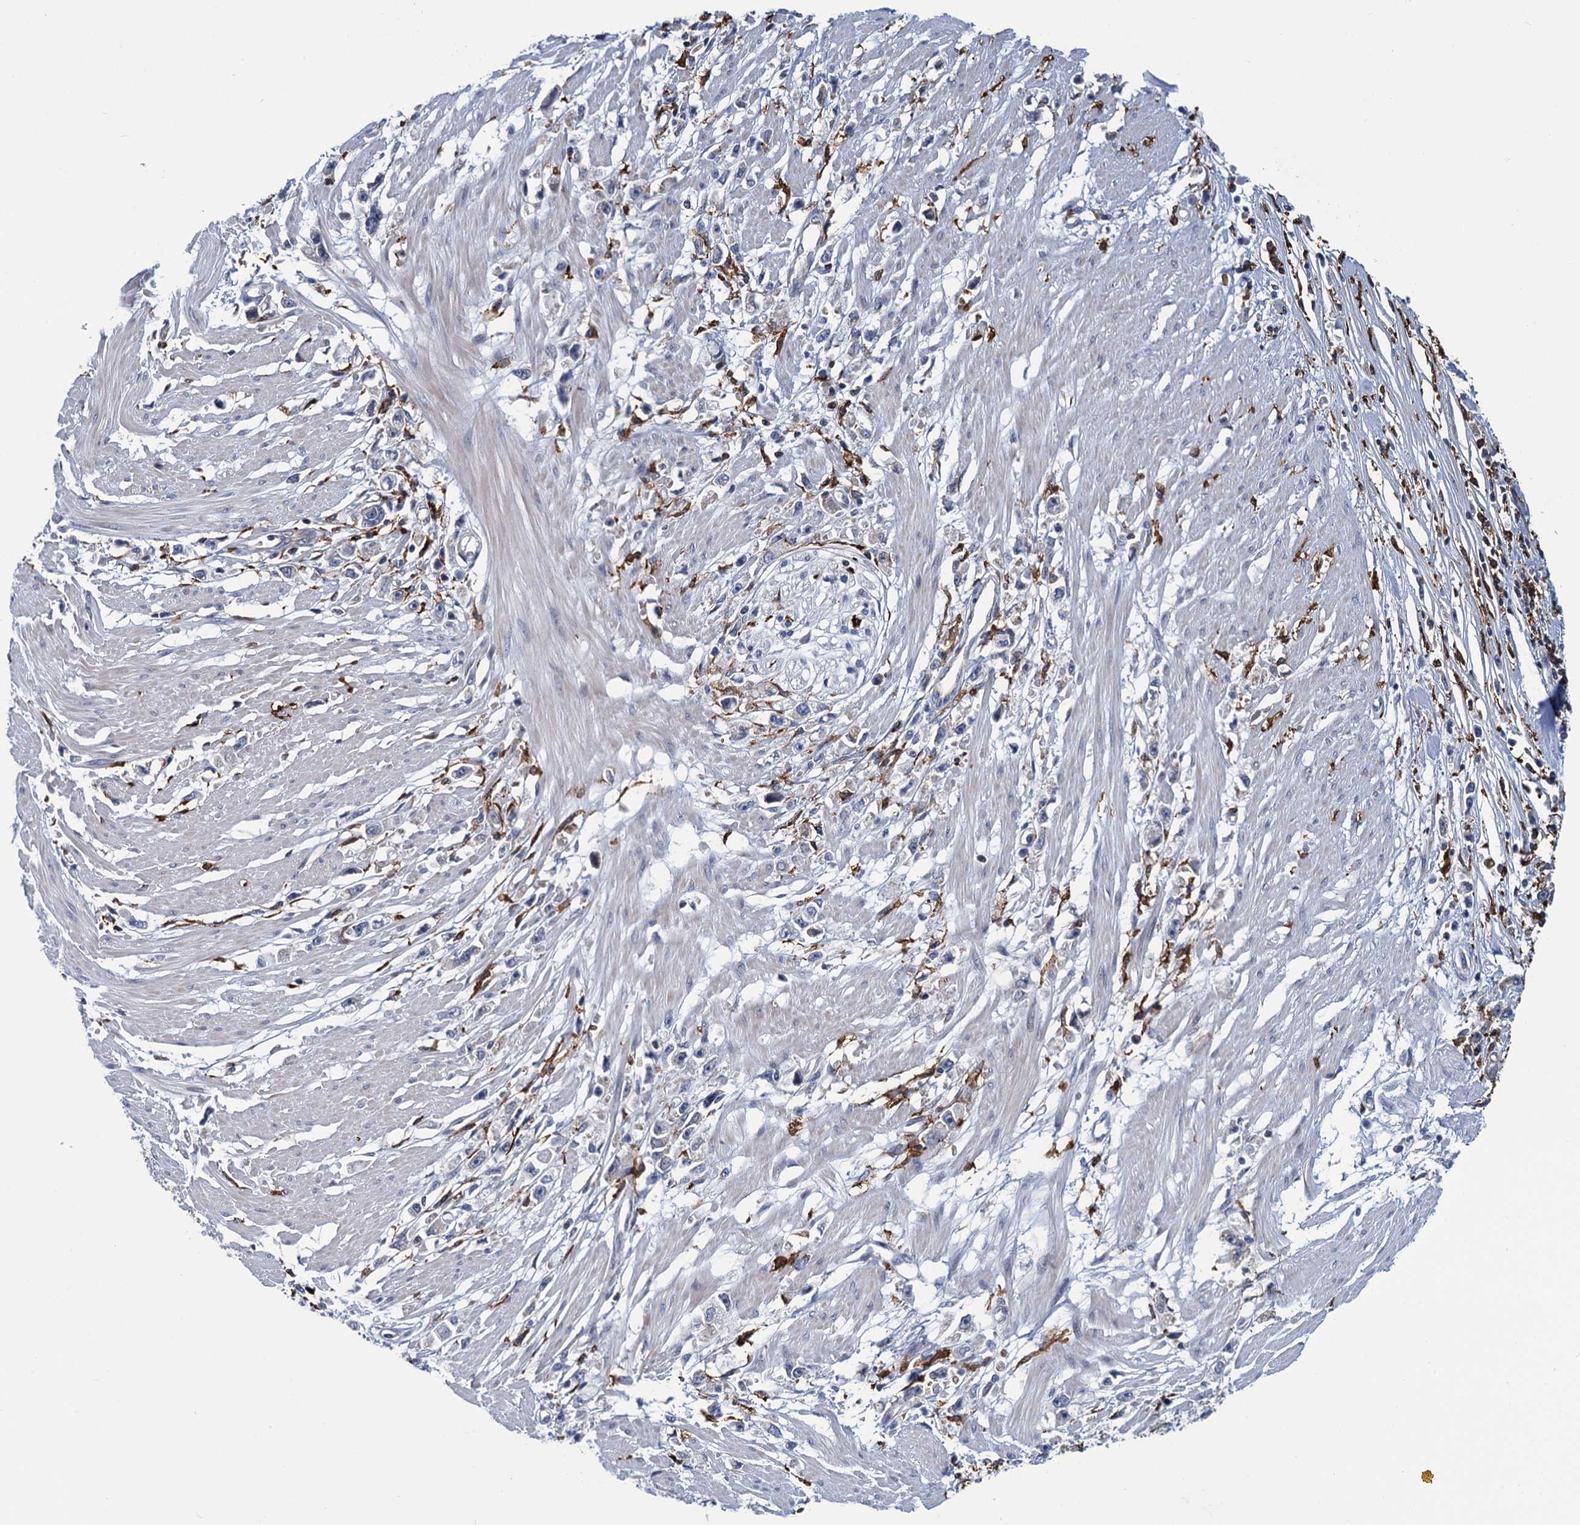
{"staining": {"intensity": "negative", "quantity": "none", "location": "none"}, "tissue": "stomach cancer", "cell_type": "Tumor cells", "image_type": "cancer", "snomed": [{"axis": "morphology", "description": "Adenocarcinoma, NOS"}, {"axis": "topography", "description": "Stomach"}], "caption": "There is no significant staining in tumor cells of stomach cancer (adenocarcinoma). Nuclei are stained in blue.", "gene": "DNHD1", "patient": {"sex": "female", "age": 59}}